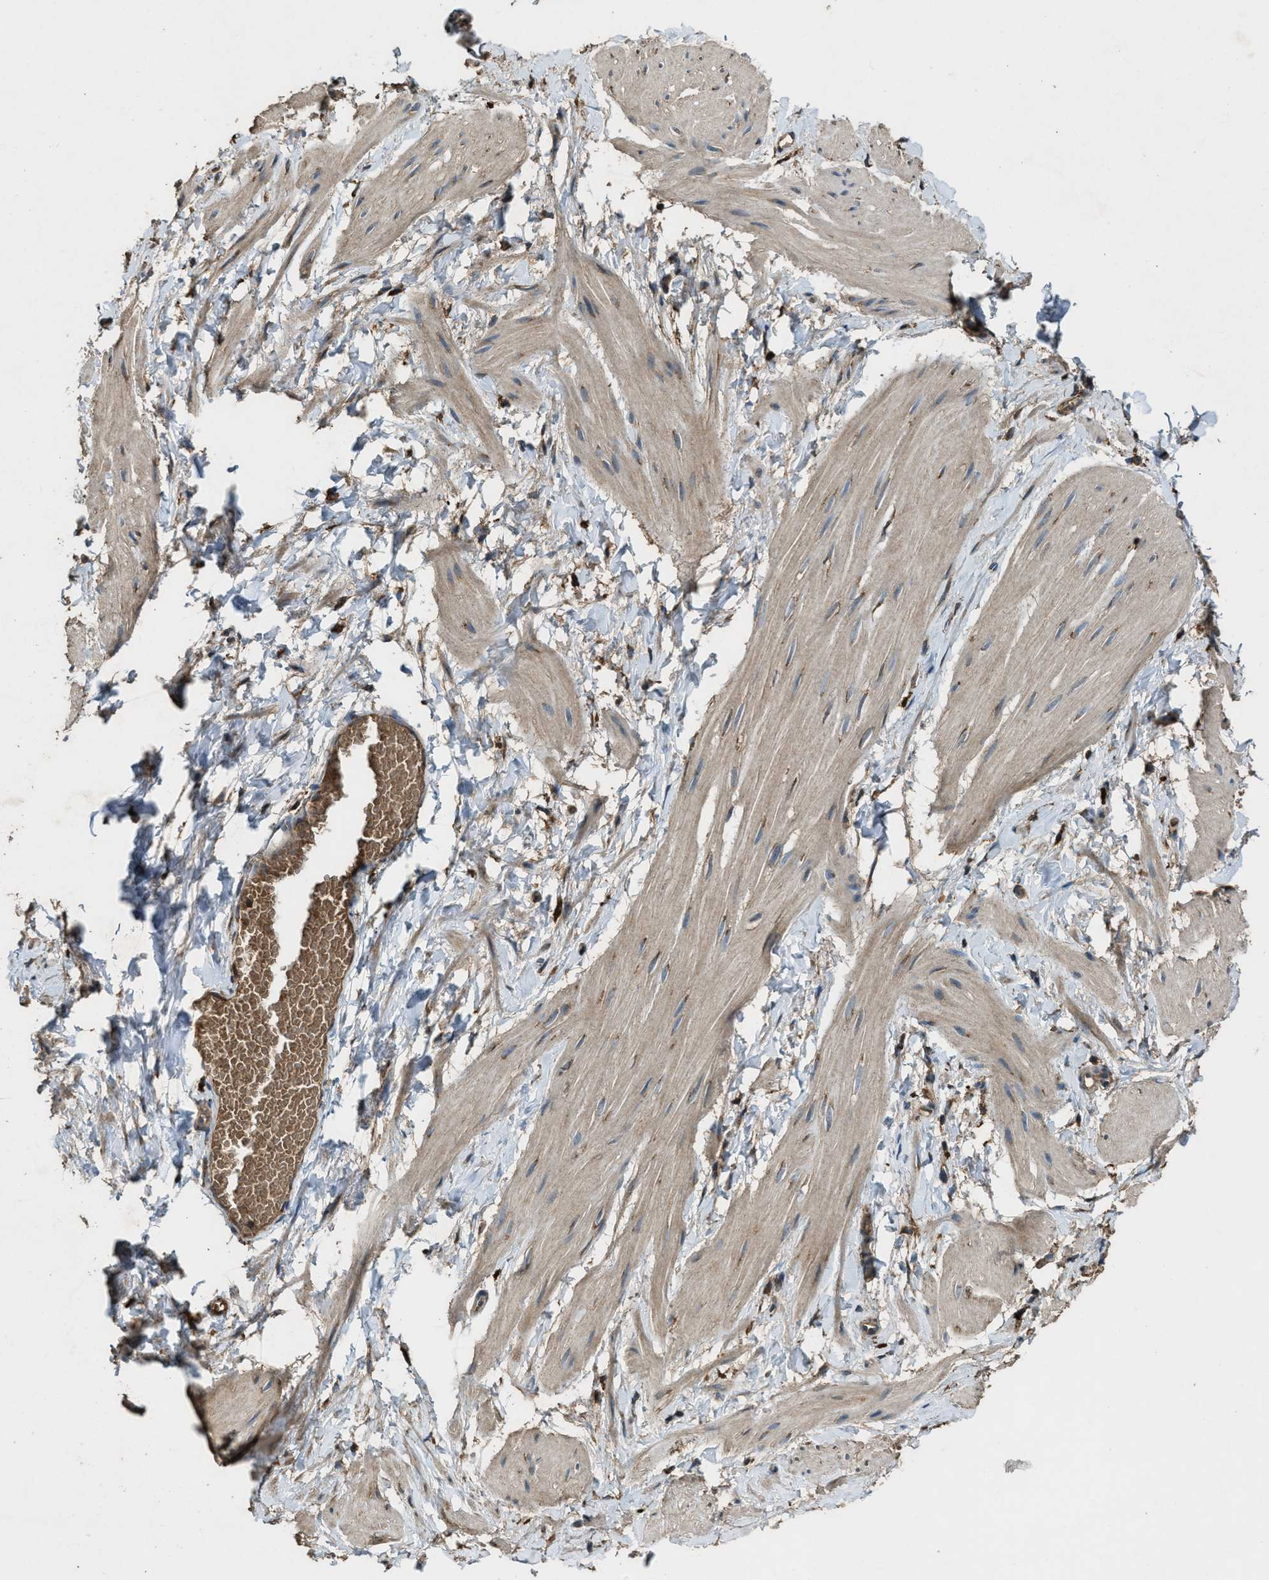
{"staining": {"intensity": "weak", "quantity": ">75%", "location": "cytoplasmic/membranous"}, "tissue": "smooth muscle", "cell_type": "Smooth muscle cells", "image_type": "normal", "snomed": [{"axis": "morphology", "description": "Normal tissue, NOS"}, {"axis": "topography", "description": "Smooth muscle"}], "caption": "Immunohistochemical staining of benign smooth muscle demonstrates >75% levels of weak cytoplasmic/membranous protein expression in approximately >75% of smooth muscle cells. (DAB IHC, brown staining for protein, blue staining for nuclei).", "gene": "MAP3K8", "patient": {"sex": "male", "age": 16}}